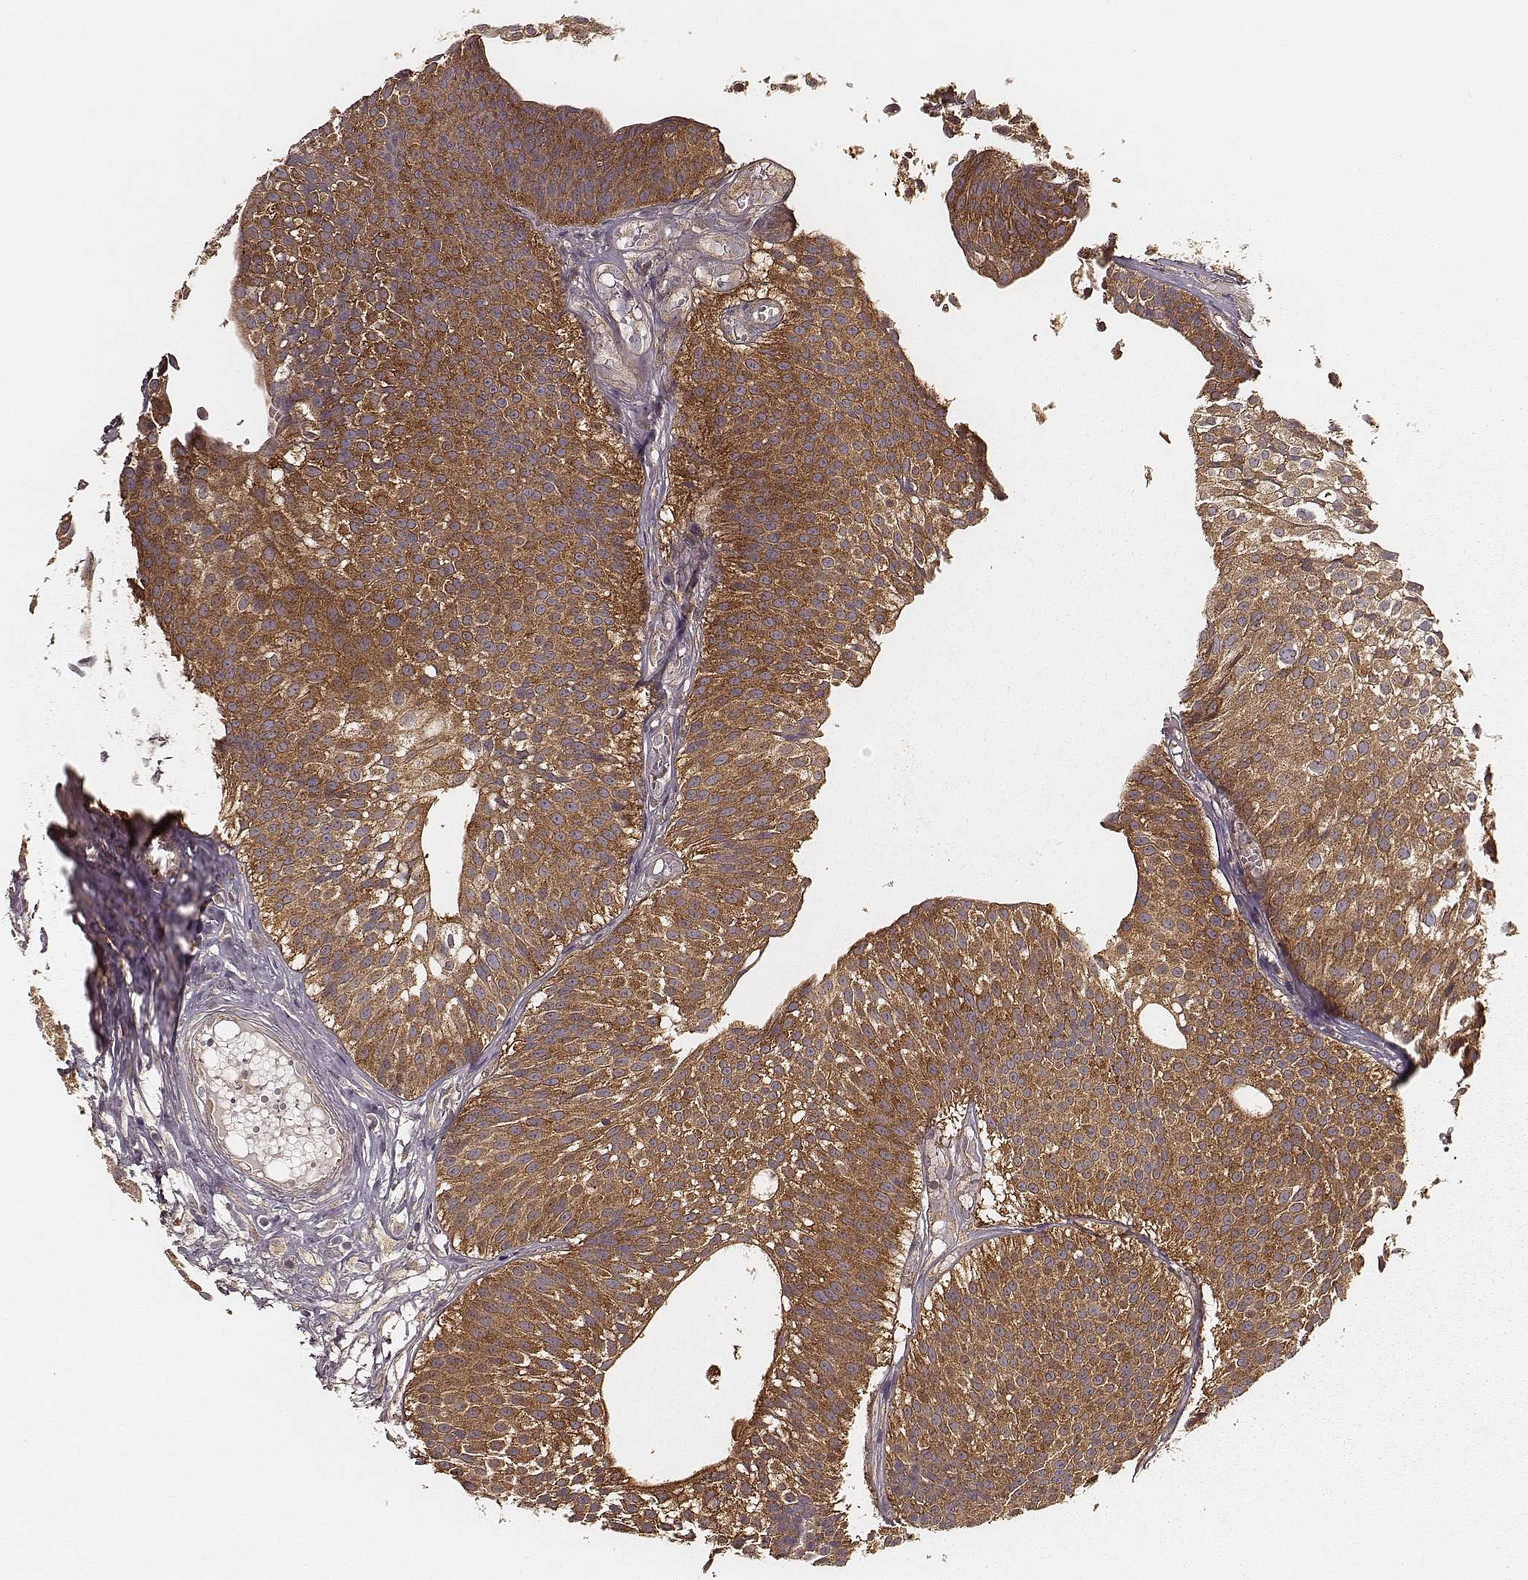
{"staining": {"intensity": "strong", "quantity": ">75%", "location": "cytoplasmic/membranous"}, "tissue": "urothelial cancer", "cell_type": "Tumor cells", "image_type": "cancer", "snomed": [{"axis": "morphology", "description": "Urothelial carcinoma, Low grade"}, {"axis": "topography", "description": "Urinary bladder"}], "caption": "Immunohistochemistry (IHC) (DAB (3,3'-diaminobenzidine)) staining of human urothelial carcinoma (low-grade) shows strong cytoplasmic/membranous protein positivity in about >75% of tumor cells.", "gene": "CARS1", "patient": {"sex": "male", "age": 63}}